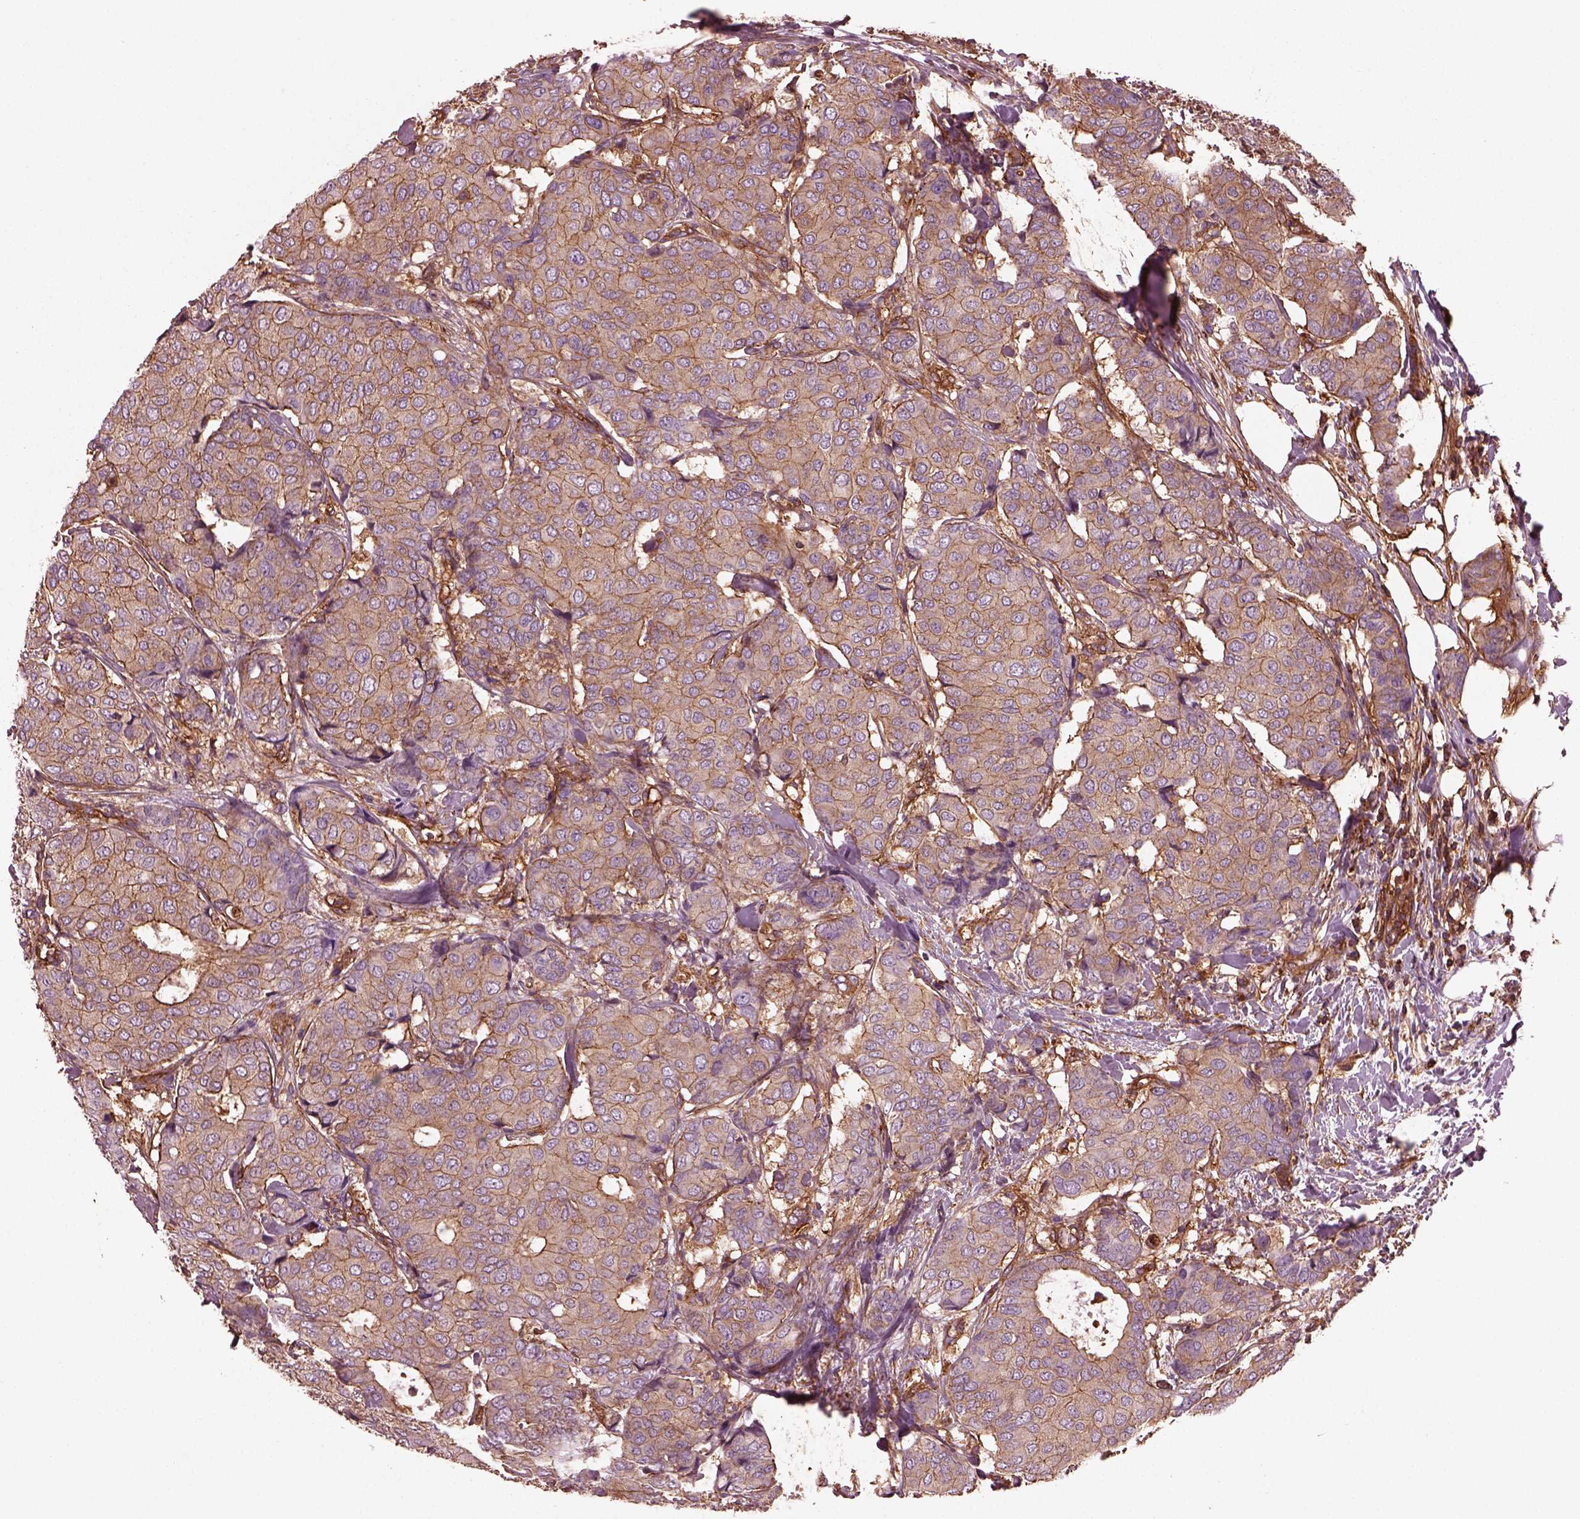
{"staining": {"intensity": "moderate", "quantity": ">75%", "location": "cytoplasmic/membranous"}, "tissue": "breast cancer", "cell_type": "Tumor cells", "image_type": "cancer", "snomed": [{"axis": "morphology", "description": "Duct carcinoma"}, {"axis": "topography", "description": "Breast"}], "caption": "Tumor cells show moderate cytoplasmic/membranous positivity in about >75% of cells in infiltrating ductal carcinoma (breast). The staining is performed using DAB brown chromogen to label protein expression. The nuclei are counter-stained blue using hematoxylin.", "gene": "MYL6", "patient": {"sex": "female", "age": 75}}